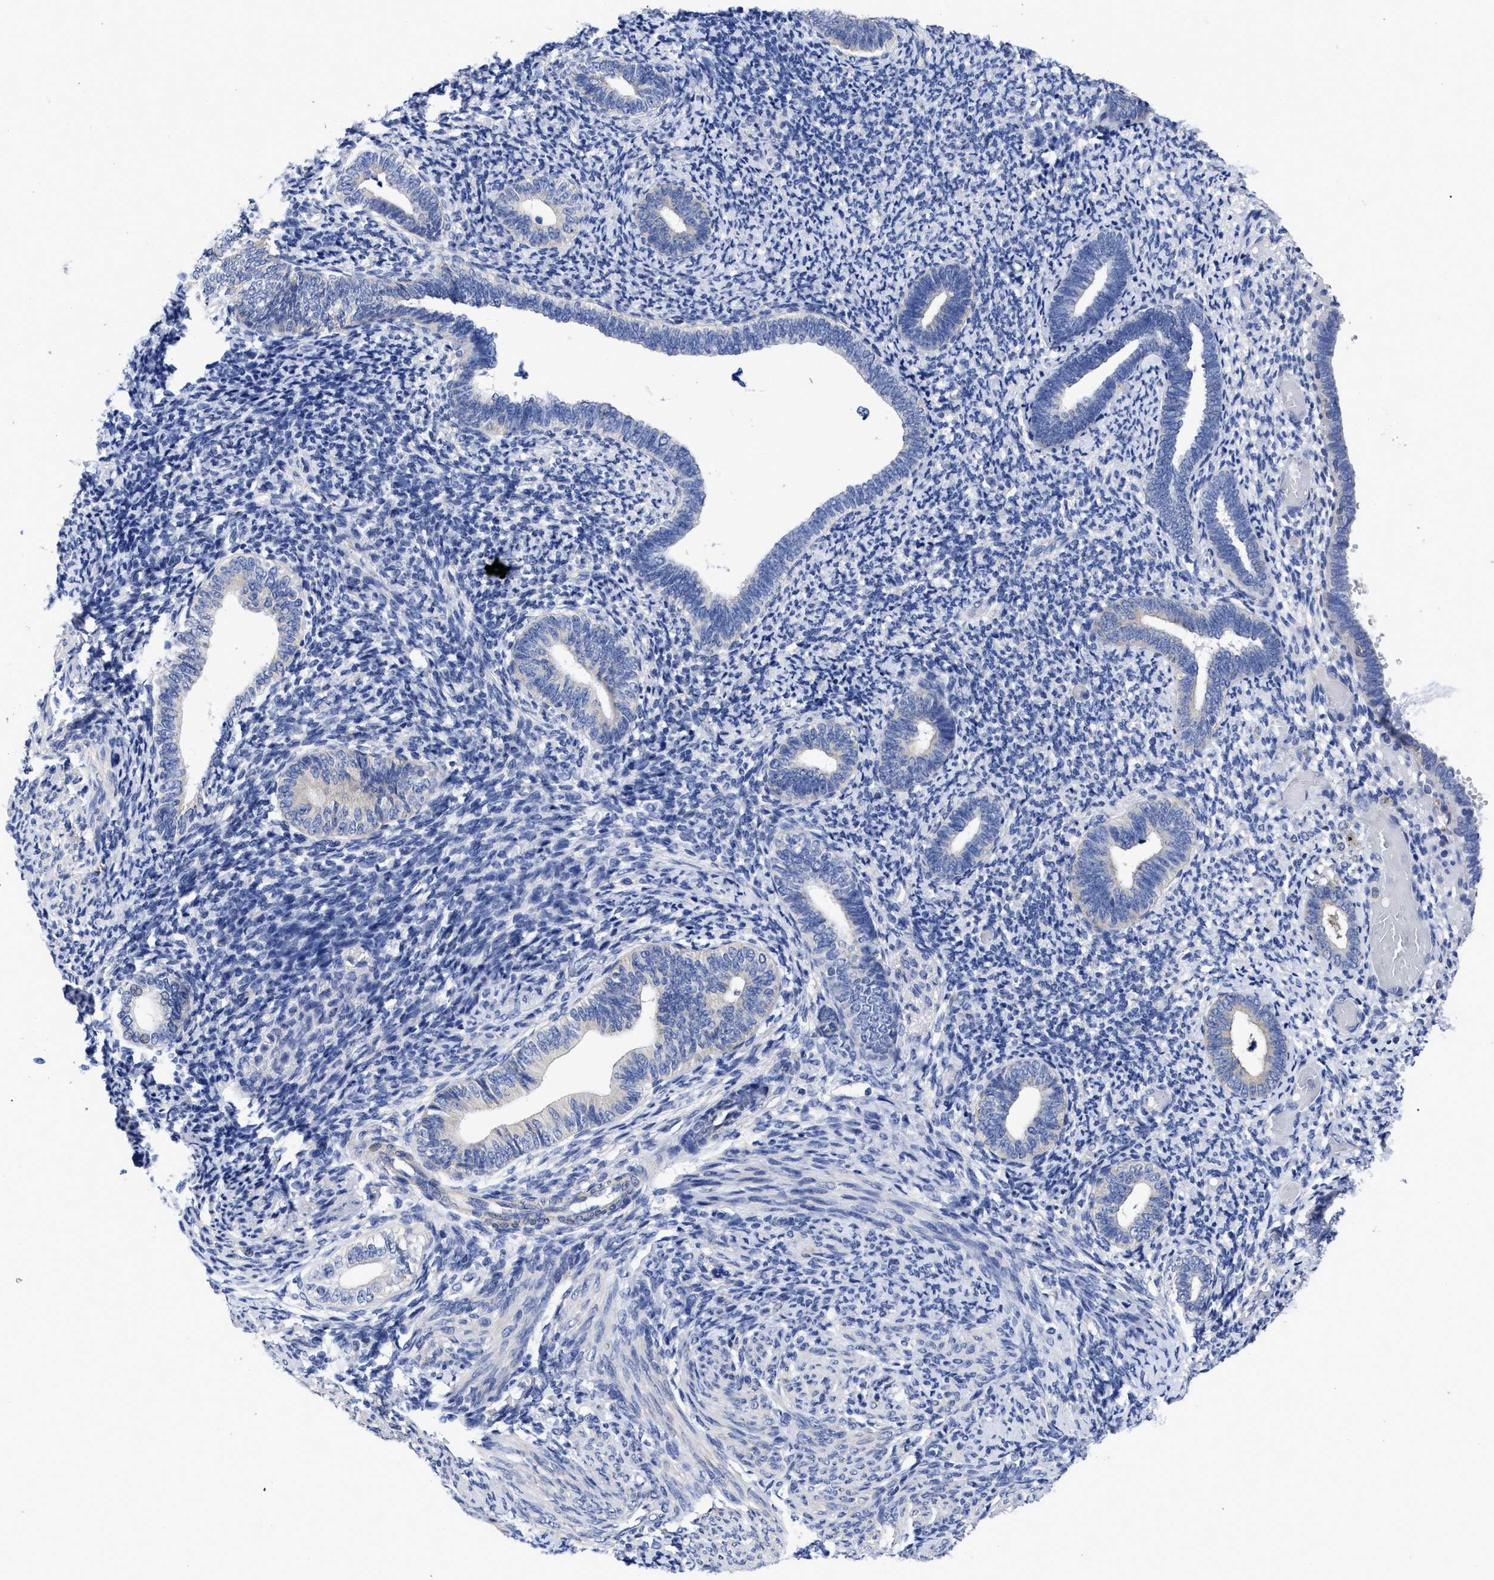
{"staining": {"intensity": "negative", "quantity": "none", "location": "none"}, "tissue": "endometrium", "cell_type": "Cells in endometrial stroma", "image_type": "normal", "snomed": [{"axis": "morphology", "description": "Normal tissue, NOS"}, {"axis": "topography", "description": "Endometrium"}], "caption": "Immunohistochemical staining of unremarkable endometrium shows no significant positivity in cells in endometrial stroma.", "gene": "IRAG2", "patient": {"sex": "female", "age": 66}}